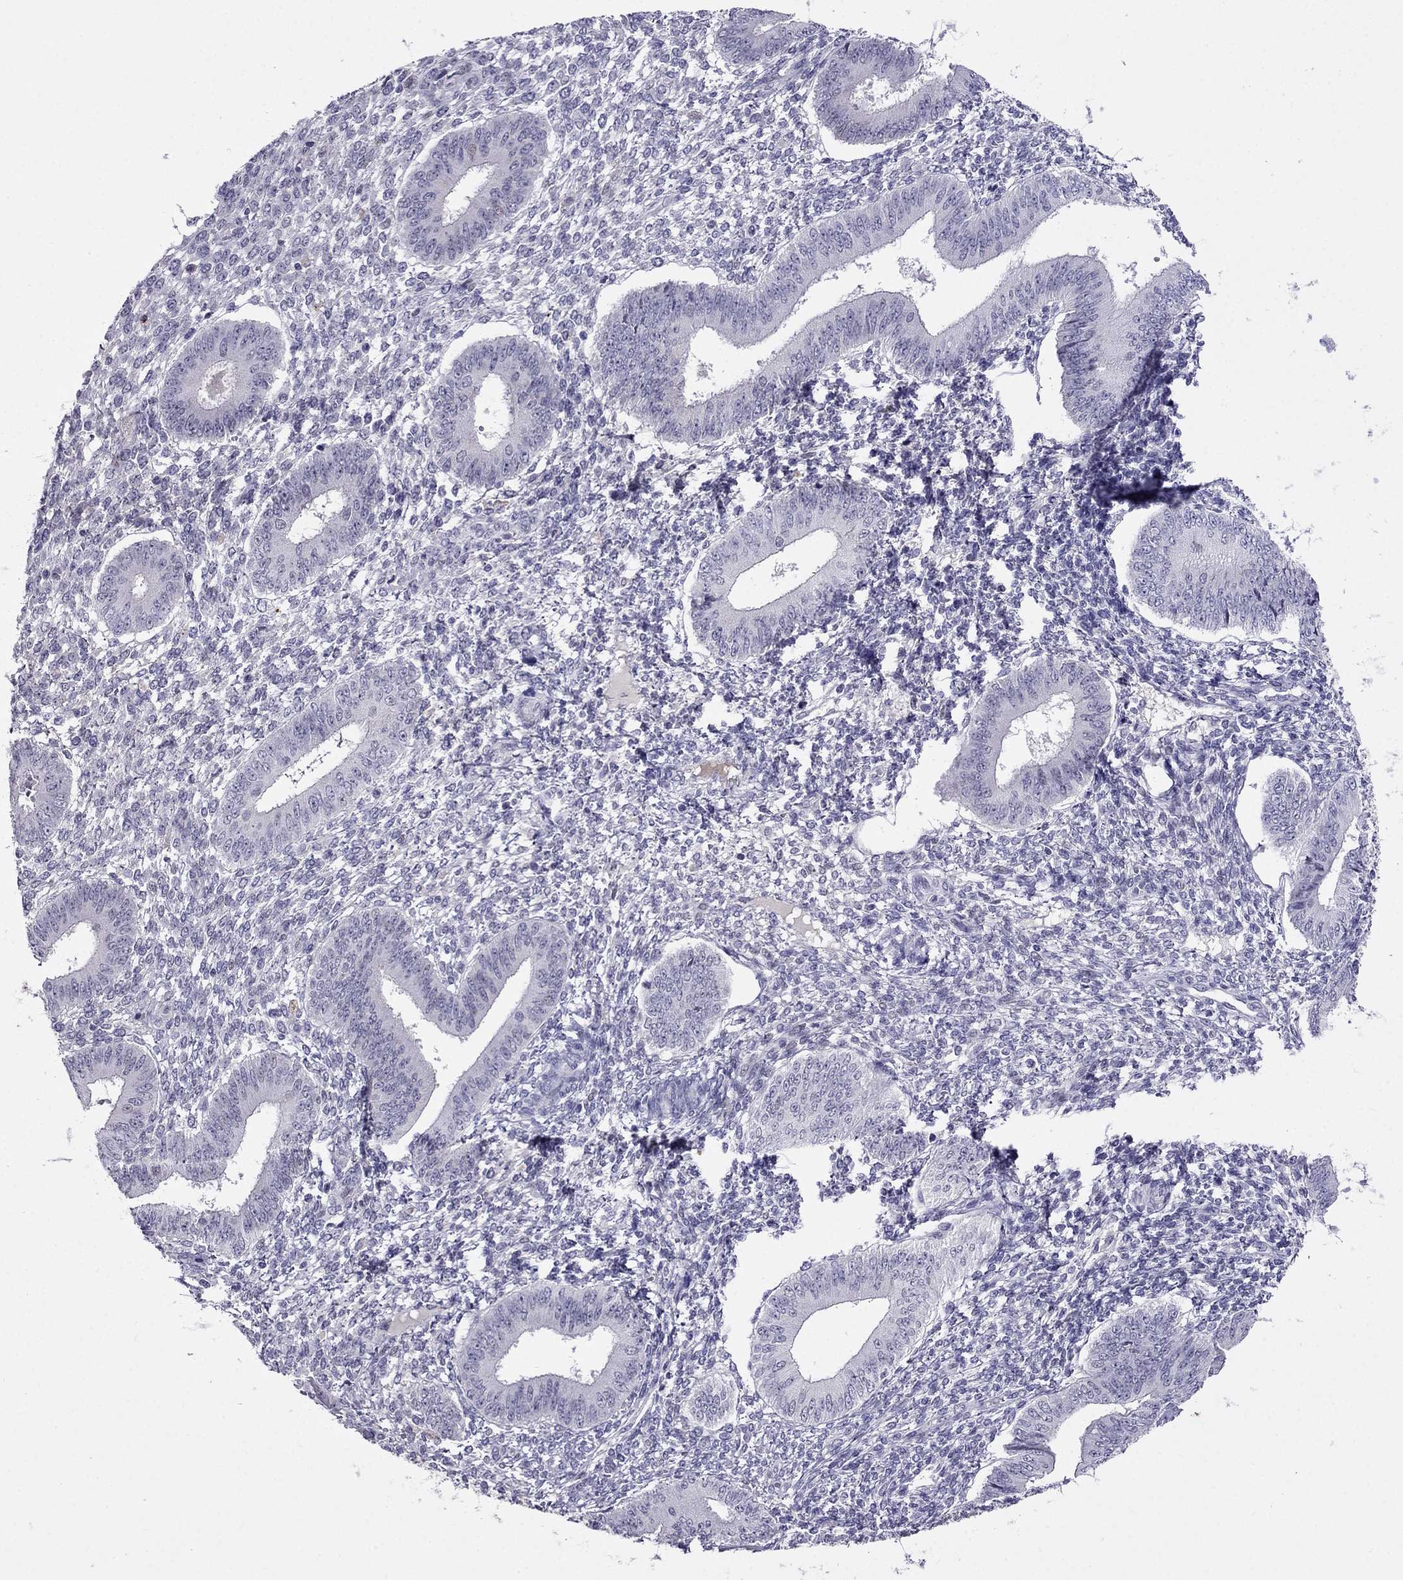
{"staining": {"intensity": "negative", "quantity": "none", "location": "none"}, "tissue": "endometrium", "cell_type": "Cells in endometrial stroma", "image_type": "normal", "snomed": [{"axis": "morphology", "description": "Normal tissue, NOS"}, {"axis": "topography", "description": "Endometrium"}], "caption": "The IHC histopathology image has no significant expression in cells in endometrial stroma of endometrium. (Stains: DAB (3,3'-diaminobenzidine) IHC with hematoxylin counter stain, Microscopy: brightfield microscopy at high magnification).", "gene": "SPTBN4", "patient": {"sex": "female", "age": 42}}